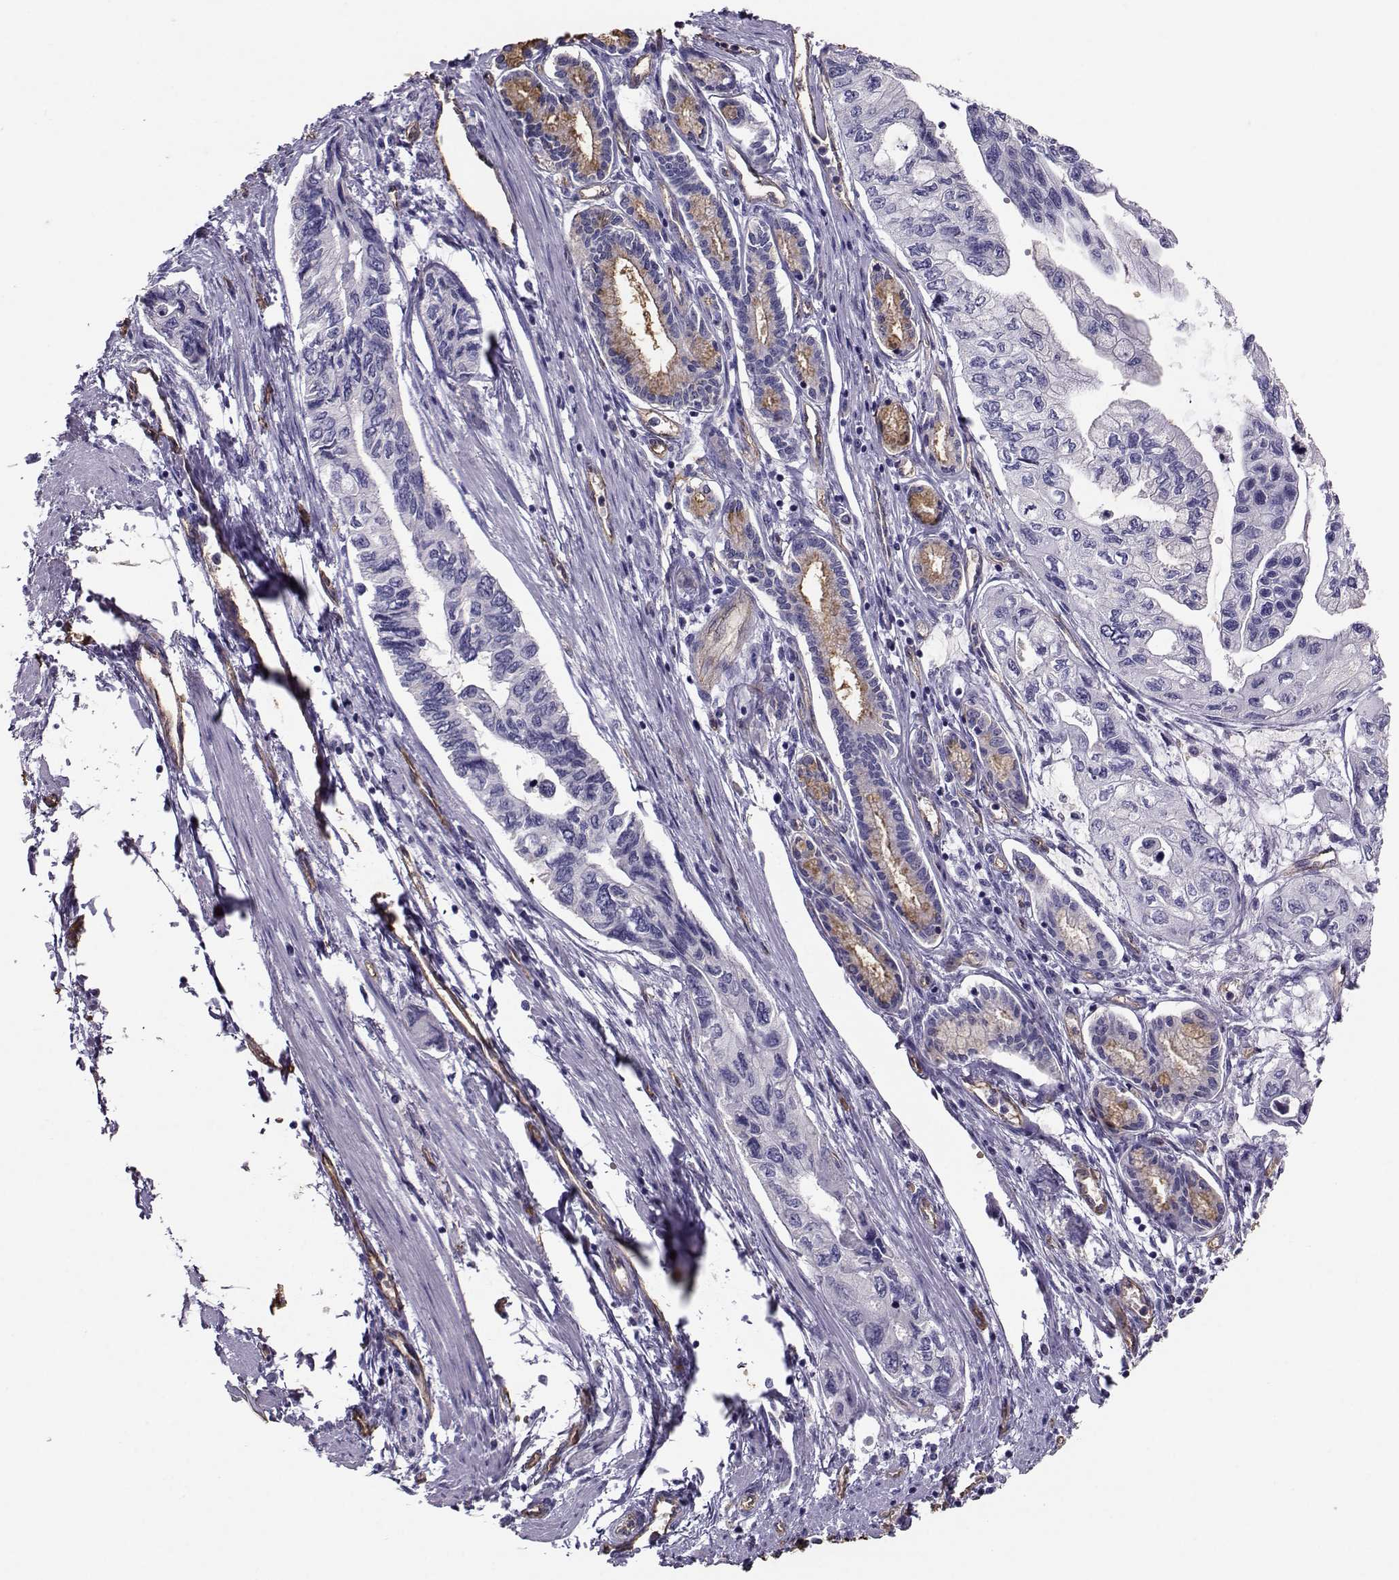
{"staining": {"intensity": "moderate", "quantity": "<25%", "location": "cytoplasmic/membranous"}, "tissue": "pancreatic cancer", "cell_type": "Tumor cells", "image_type": "cancer", "snomed": [{"axis": "morphology", "description": "Adenocarcinoma, NOS"}, {"axis": "topography", "description": "Pancreas"}], "caption": "Protein staining shows moderate cytoplasmic/membranous positivity in approximately <25% of tumor cells in pancreatic adenocarcinoma.", "gene": "CLUL1", "patient": {"sex": "female", "age": 76}}